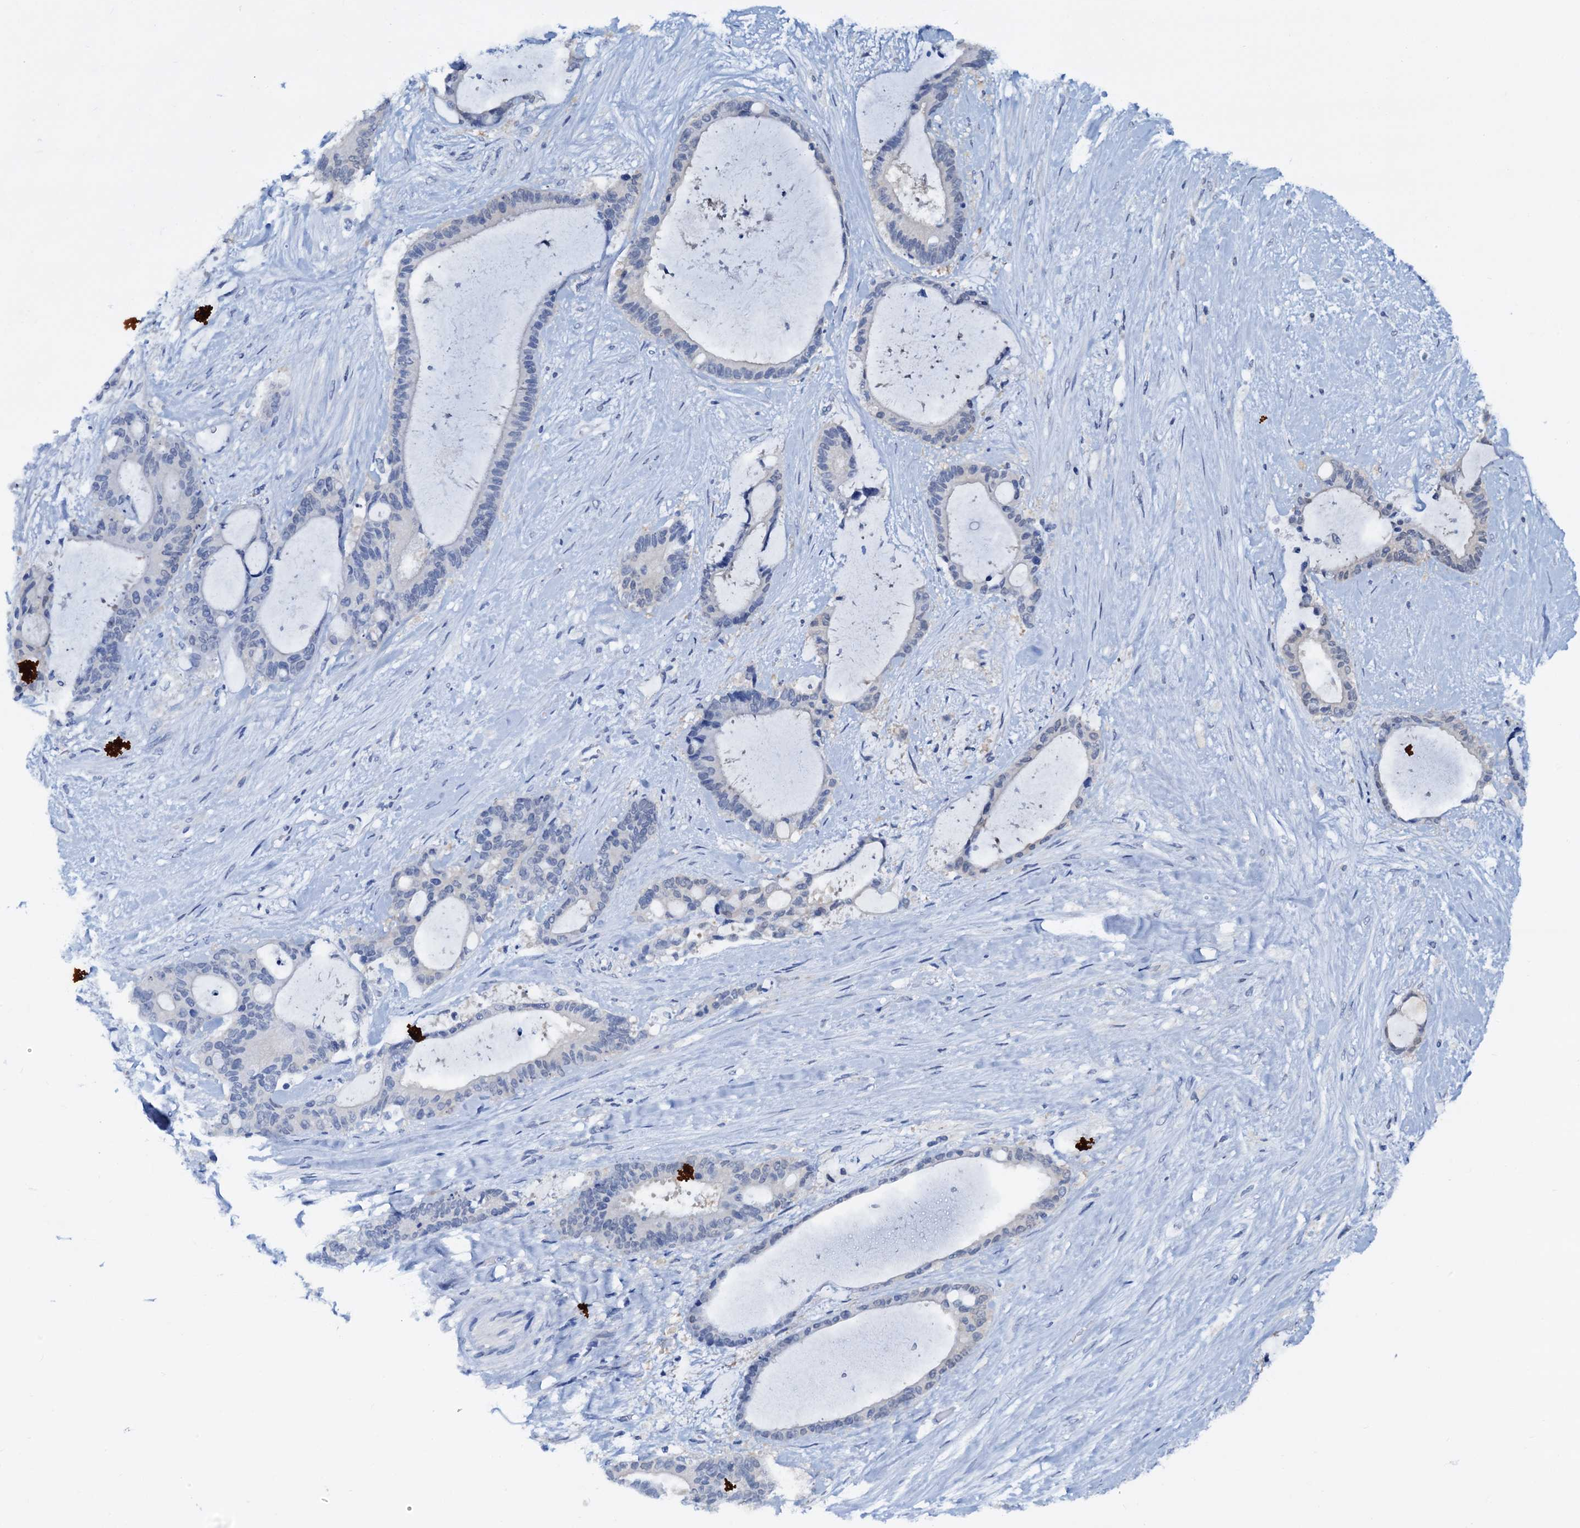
{"staining": {"intensity": "weak", "quantity": "<25%", "location": "cytoplasmic/membranous"}, "tissue": "liver cancer", "cell_type": "Tumor cells", "image_type": "cancer", "snomed": [{"axis": "morphology", "description": "Normal tissue, NOS"}, {"axis": "morphology", "description": "Cholangiocarcinoma"}, {"axis": "topography", "description": "Liver"}, {"axis": "topography", "description": "Peripheral nerve tissue"}], "caption": "Liver cholangiocarcinoma was stained to show a protein in brown. There is no significant staining in tumor cells.", "gene": "PTGES3", "patient": {"sex": "female", "age": 73}}